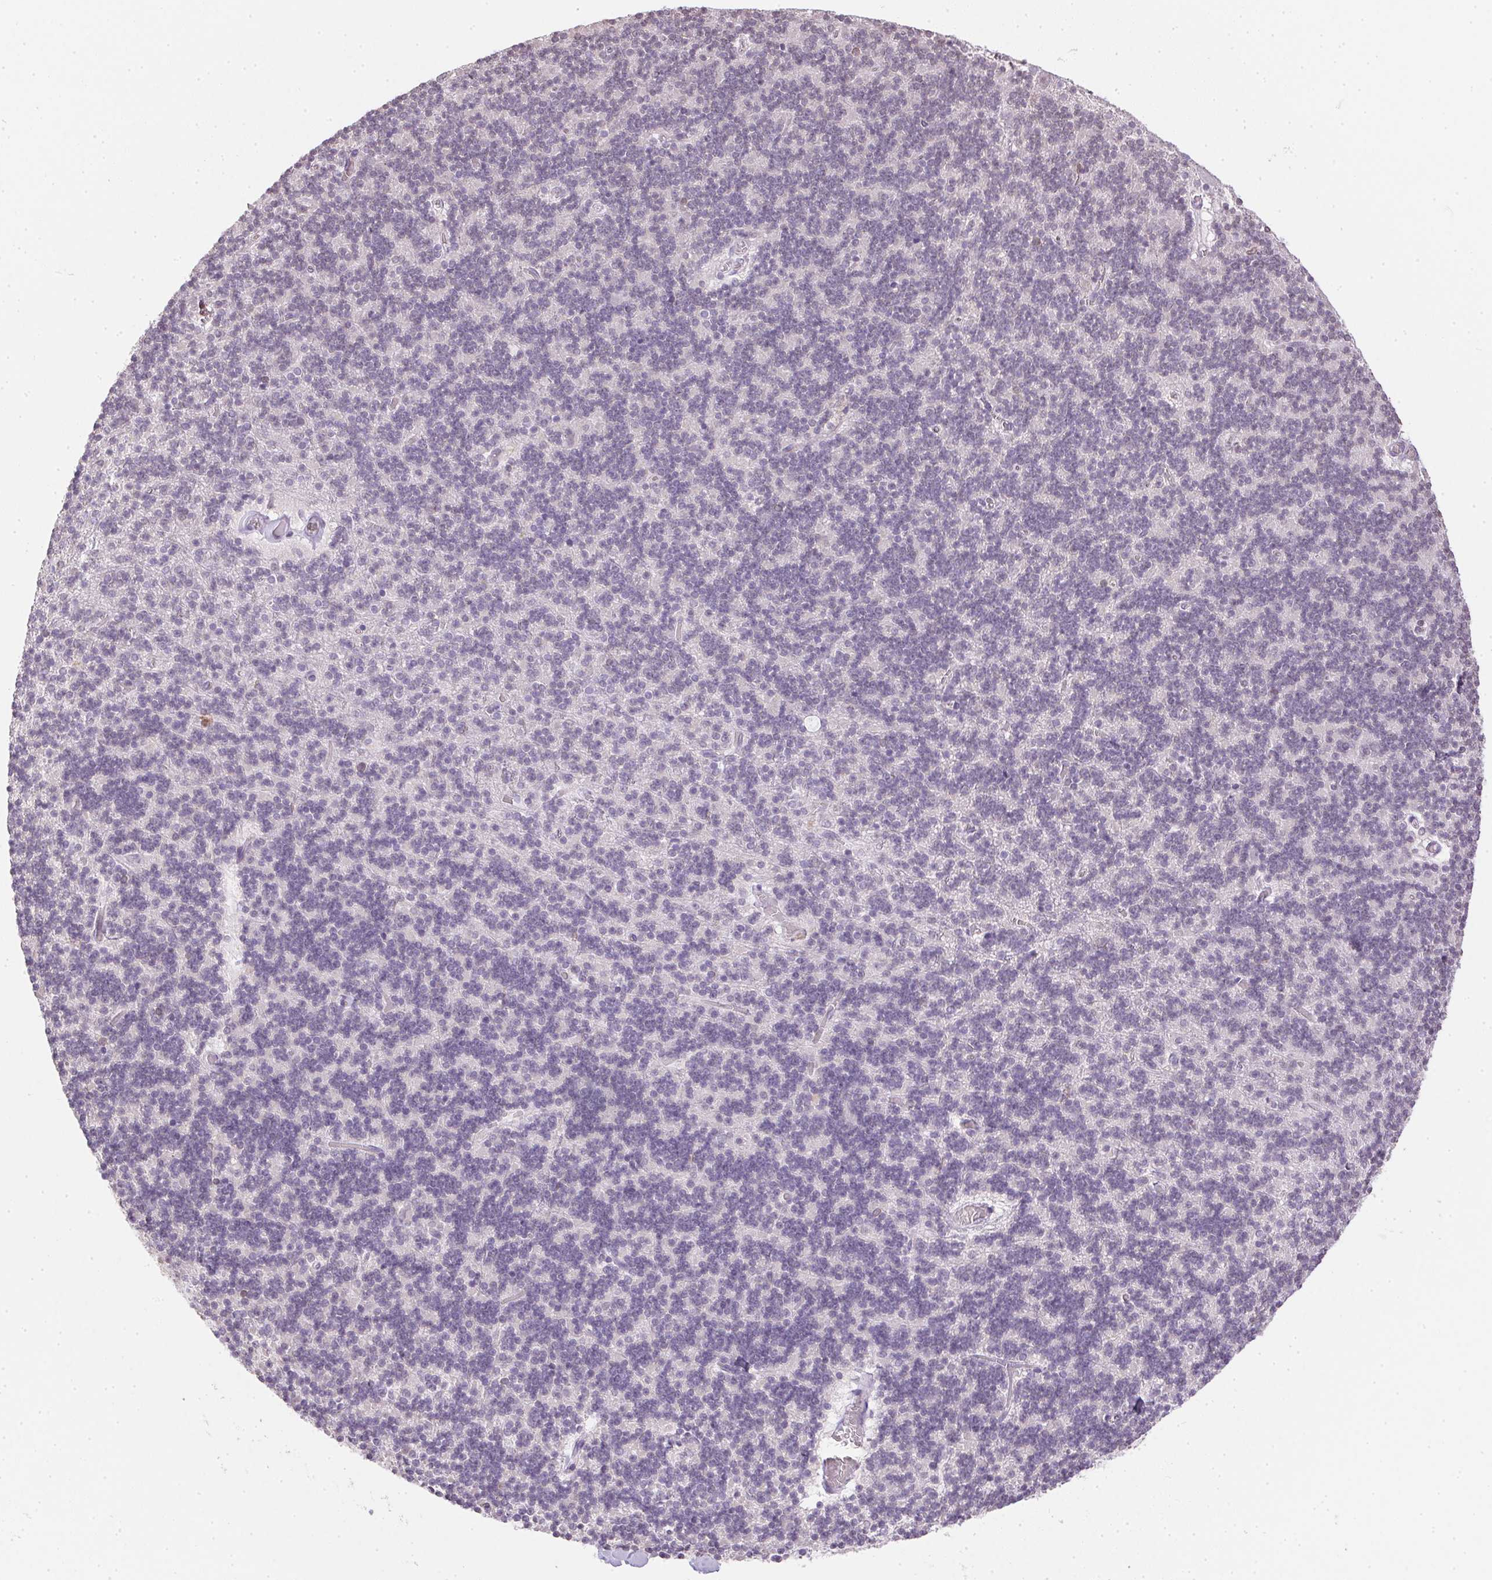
{"staining": {"intensity": "negative", "quantity": "none", "location": "none"}, "tissue": "cerebellum", "cell_type": "Cells in granular layer", "image_type": "normal", "snomed": [{"axis": "morphology", "description": "Normal tissue, NOS"}, {"axis": "topography", "description": "Cerebellum"}], "caption": "IHC of unremarkable human cerebellum reveals no positivity in cells in granular layer. (DAB immunohistochemistry (IHC) with hematoxylin counter stain).", "gene": "PRL", "patient": {"sex": "male", "age": 70}}